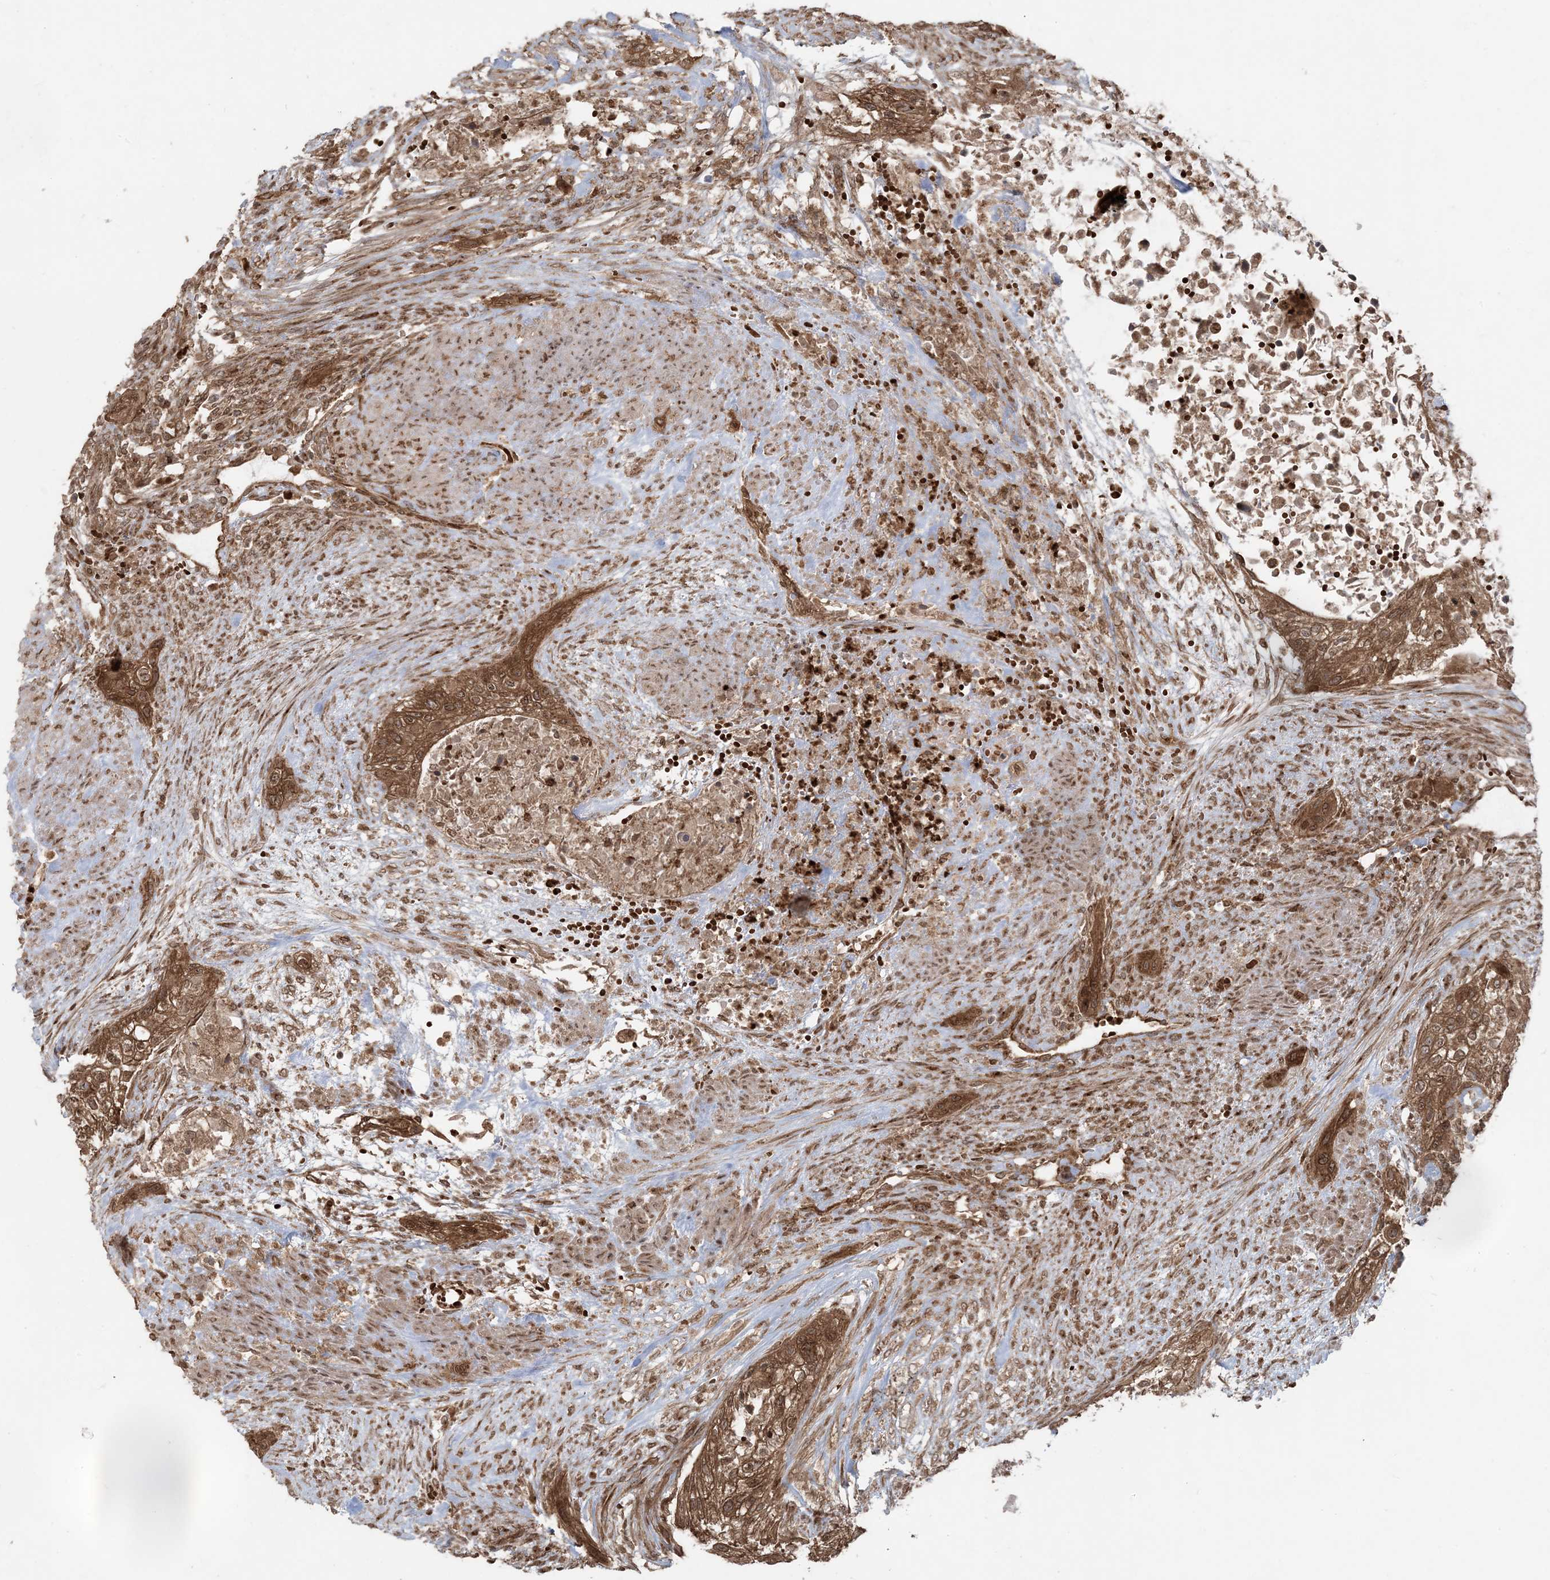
{"staining": {"intensity": "moderate", "quantity": ">75%", "location": "cytoplasmic/membranous,nuclear"}, "tissue": "urothelial cancer", "cell_type": "Tumor cells", "image_type": "cancer", "snomed": [{"axis": "morphology", "description": "Urothelial carcinoma, High grade"}, {"axis": "topography", "description": "Urinary bladder"}], "caption": "Tumor cells reveal moderate cytoplasmic/membranous and nuclear expression in about >75% of cells in urothelial cancer.", "gene": "DDX19B", "patient": {"sex": "male", "age": 35}}